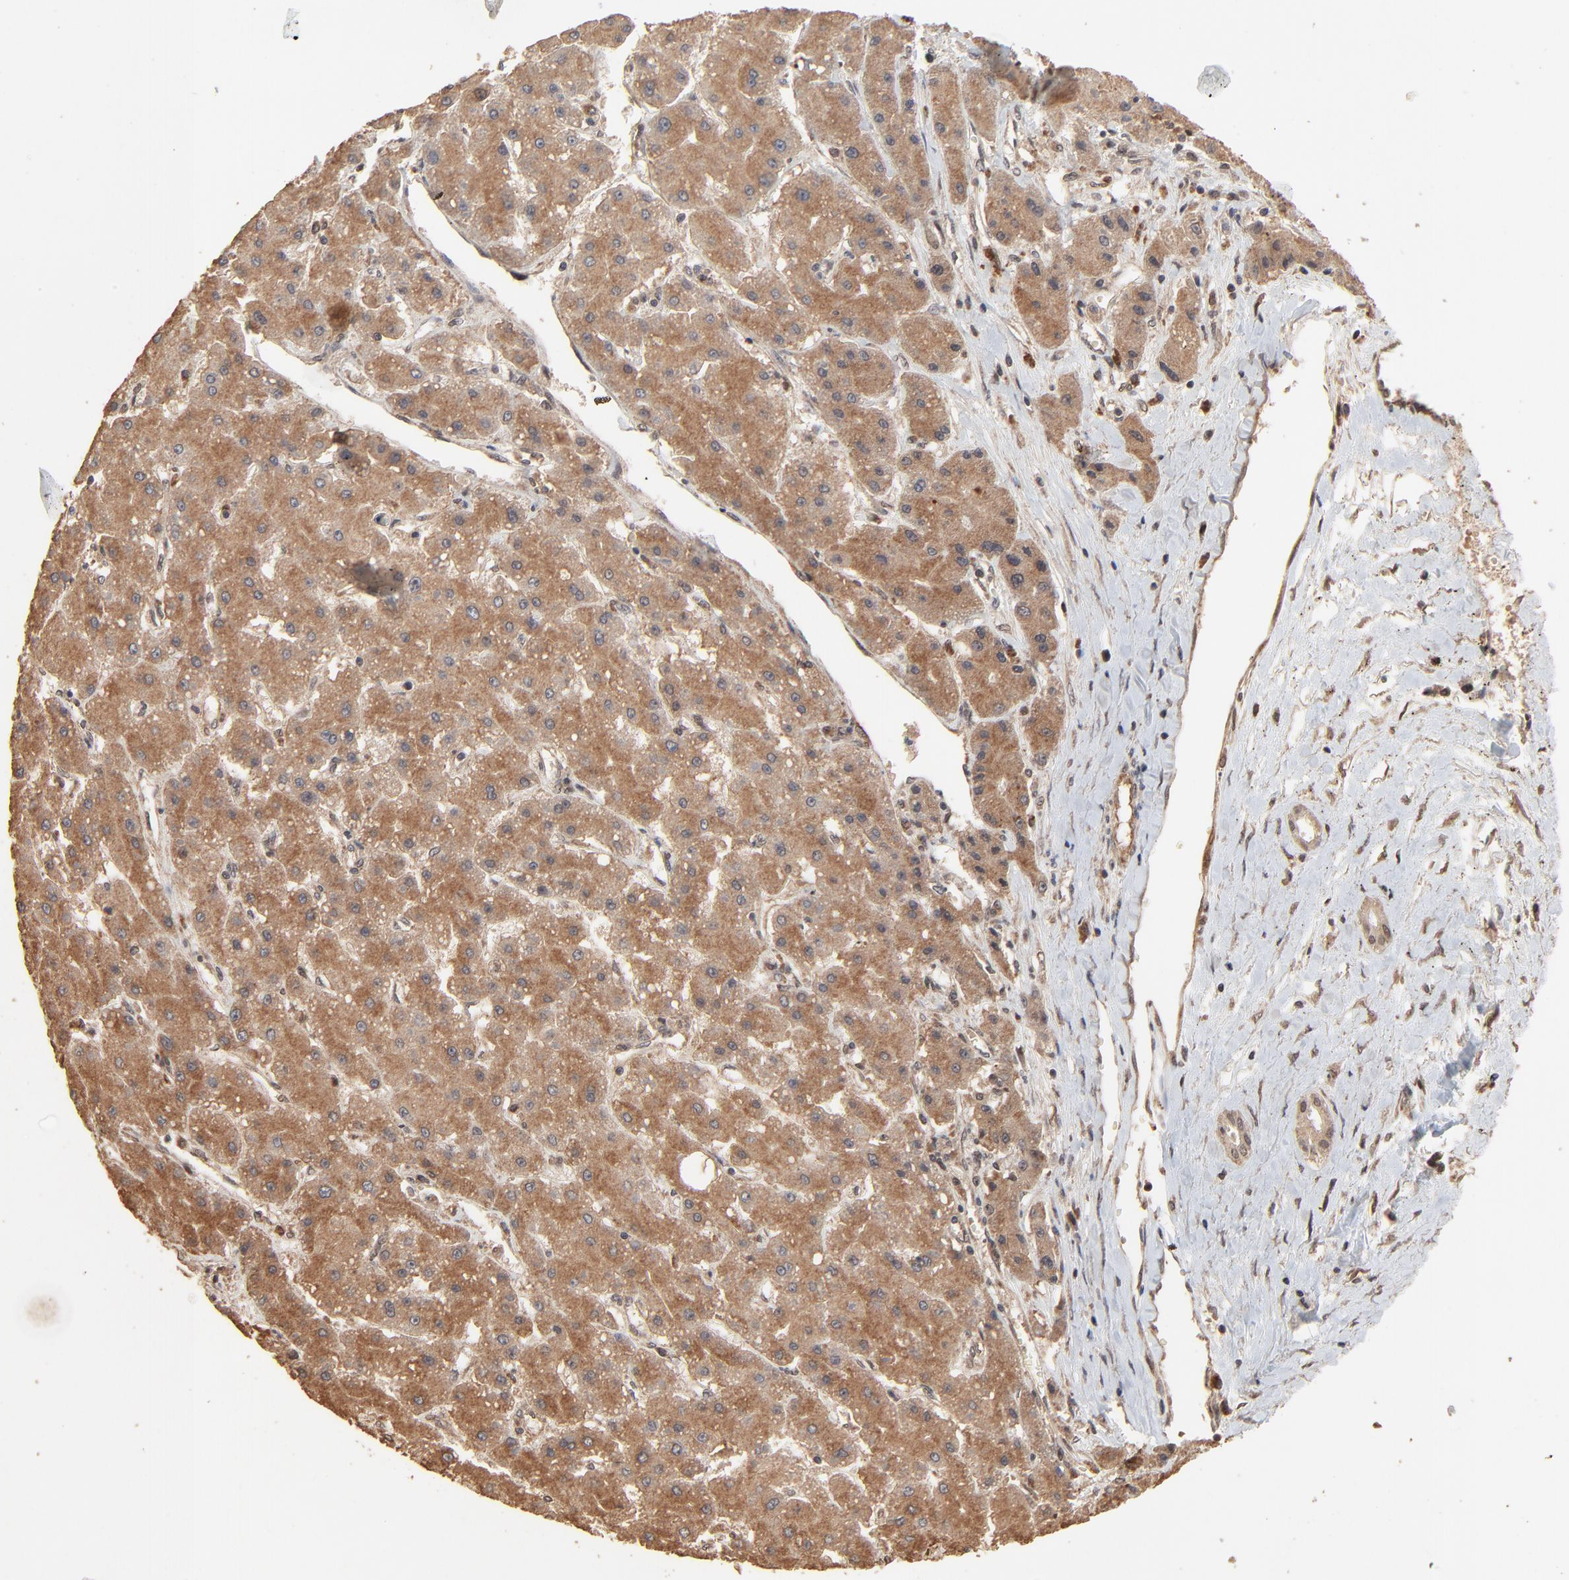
{"staining": {"intensity": "moderate", "quantity": ">75%", "location": "cytoplasmic/membranous"}, "tissue": "liver cancer", "cell_type": "Tumor cells", "image_type": "cancer", "snomed": [{"axis": "morphology", "description": "Carcinoma, Hepatocellular, NOS"}, {"axis": "topography", "description": "Liver"}], "caption": "Liver cancer (hepatocellular carcinoma) tissue reveals moderate cytoplasmic/membranous positivity in about >75% of tumor cells Immunohistochemistry (ihc) stains the protein of interest in brown and the nuclei are stained blue.", "gene": "FAM227A", "patient": {"sex": "female", "age": 52}}